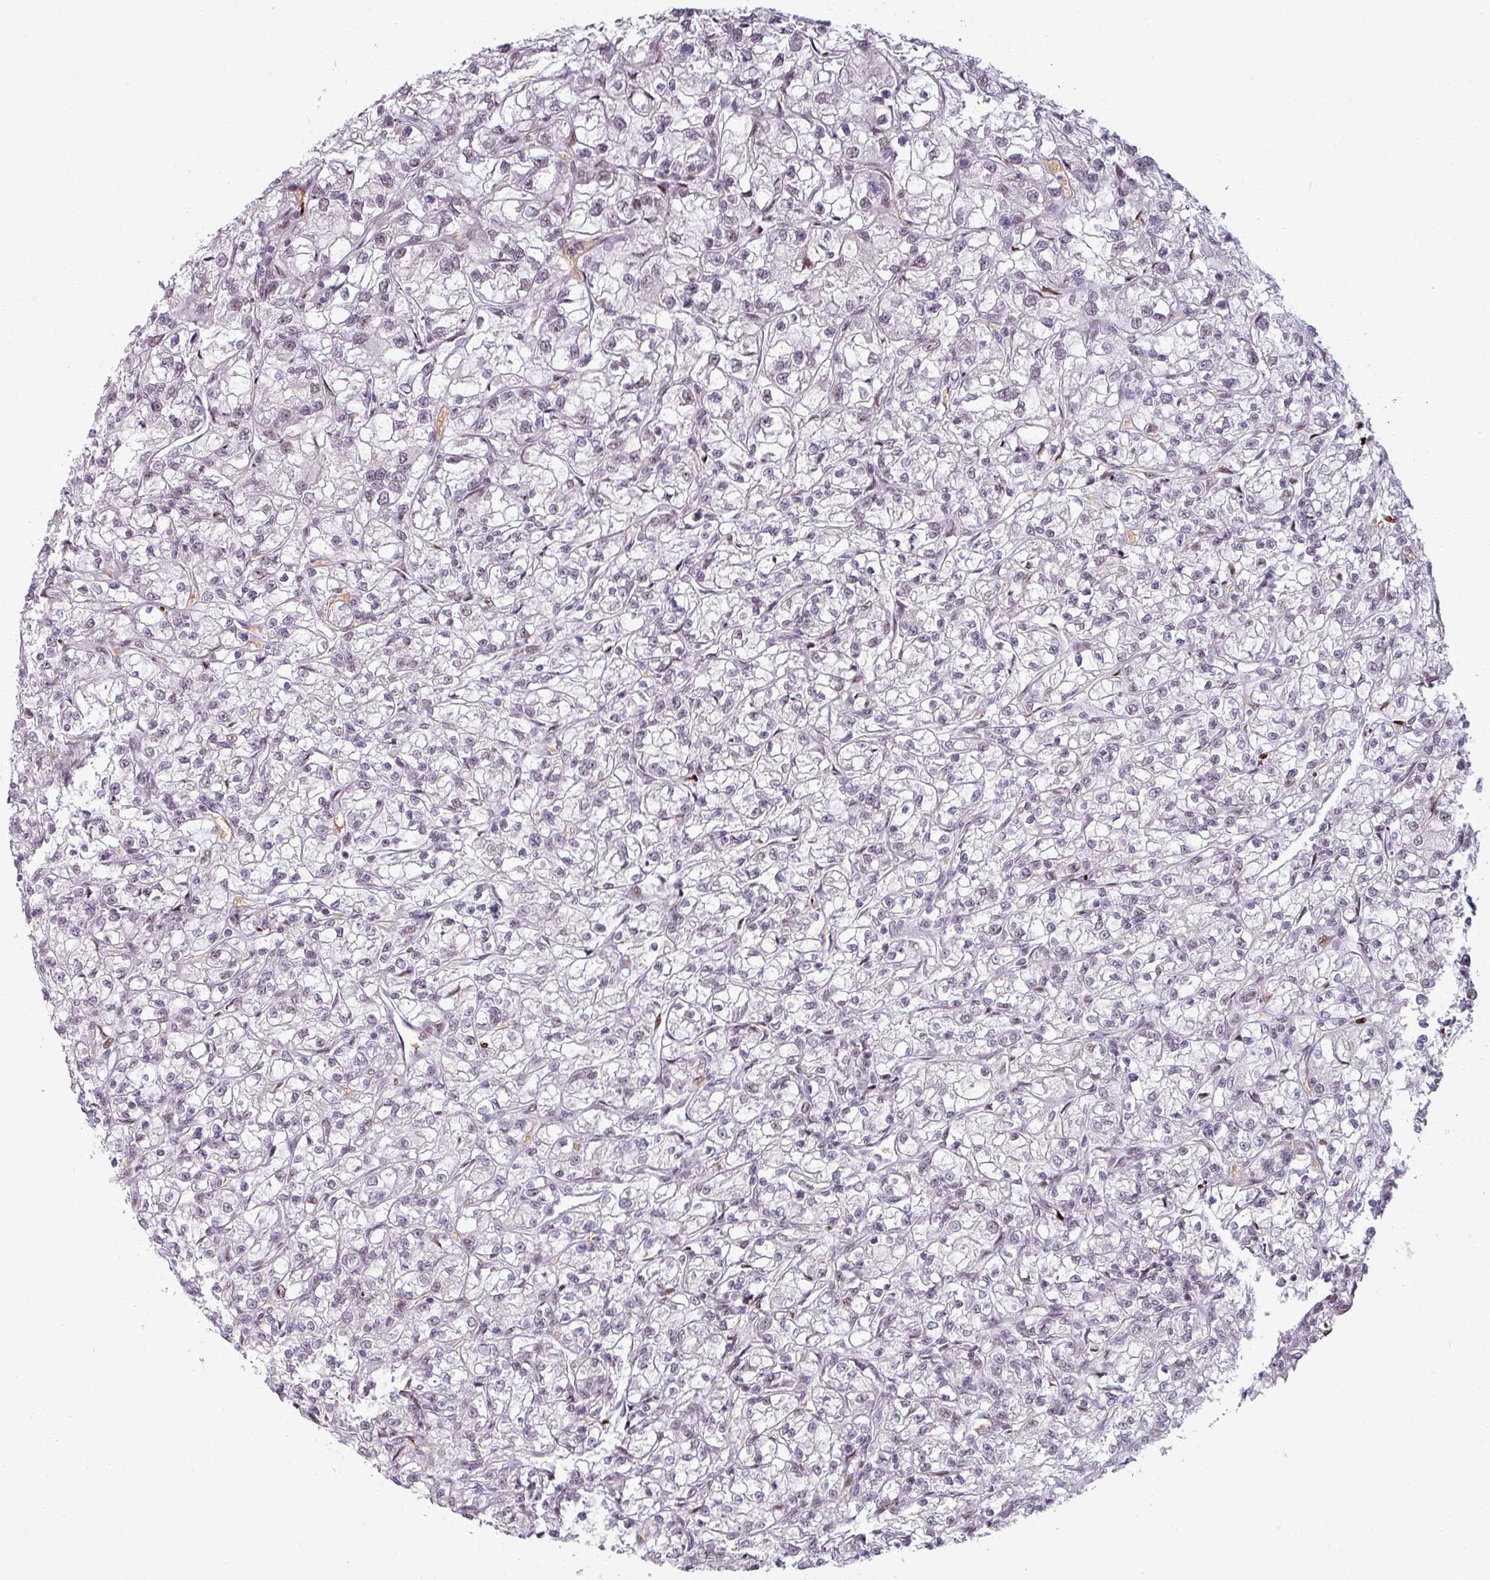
{"staining": {"intensity": "weak", "quantity": "25%-75%", "location": "nuclear"}, "tissue": "renal cancer", "cell_type": "Tumor cells", "image_type": "cancer", "snomed": [{"axis": "morphology", "description": "Adenocarcinoma, NOS"}, {"axis": "topography", "description": "Kidney"}], "caption": "Adenocarcinoma (renal) was stained to show a protein in brown. There is low levels of weak nuclear positivity in about 25%-75% of tumor cells. Nuclei are stained in blue.", "gene": "NCOR1", "patient": {"sex": "female", "age": 59}}